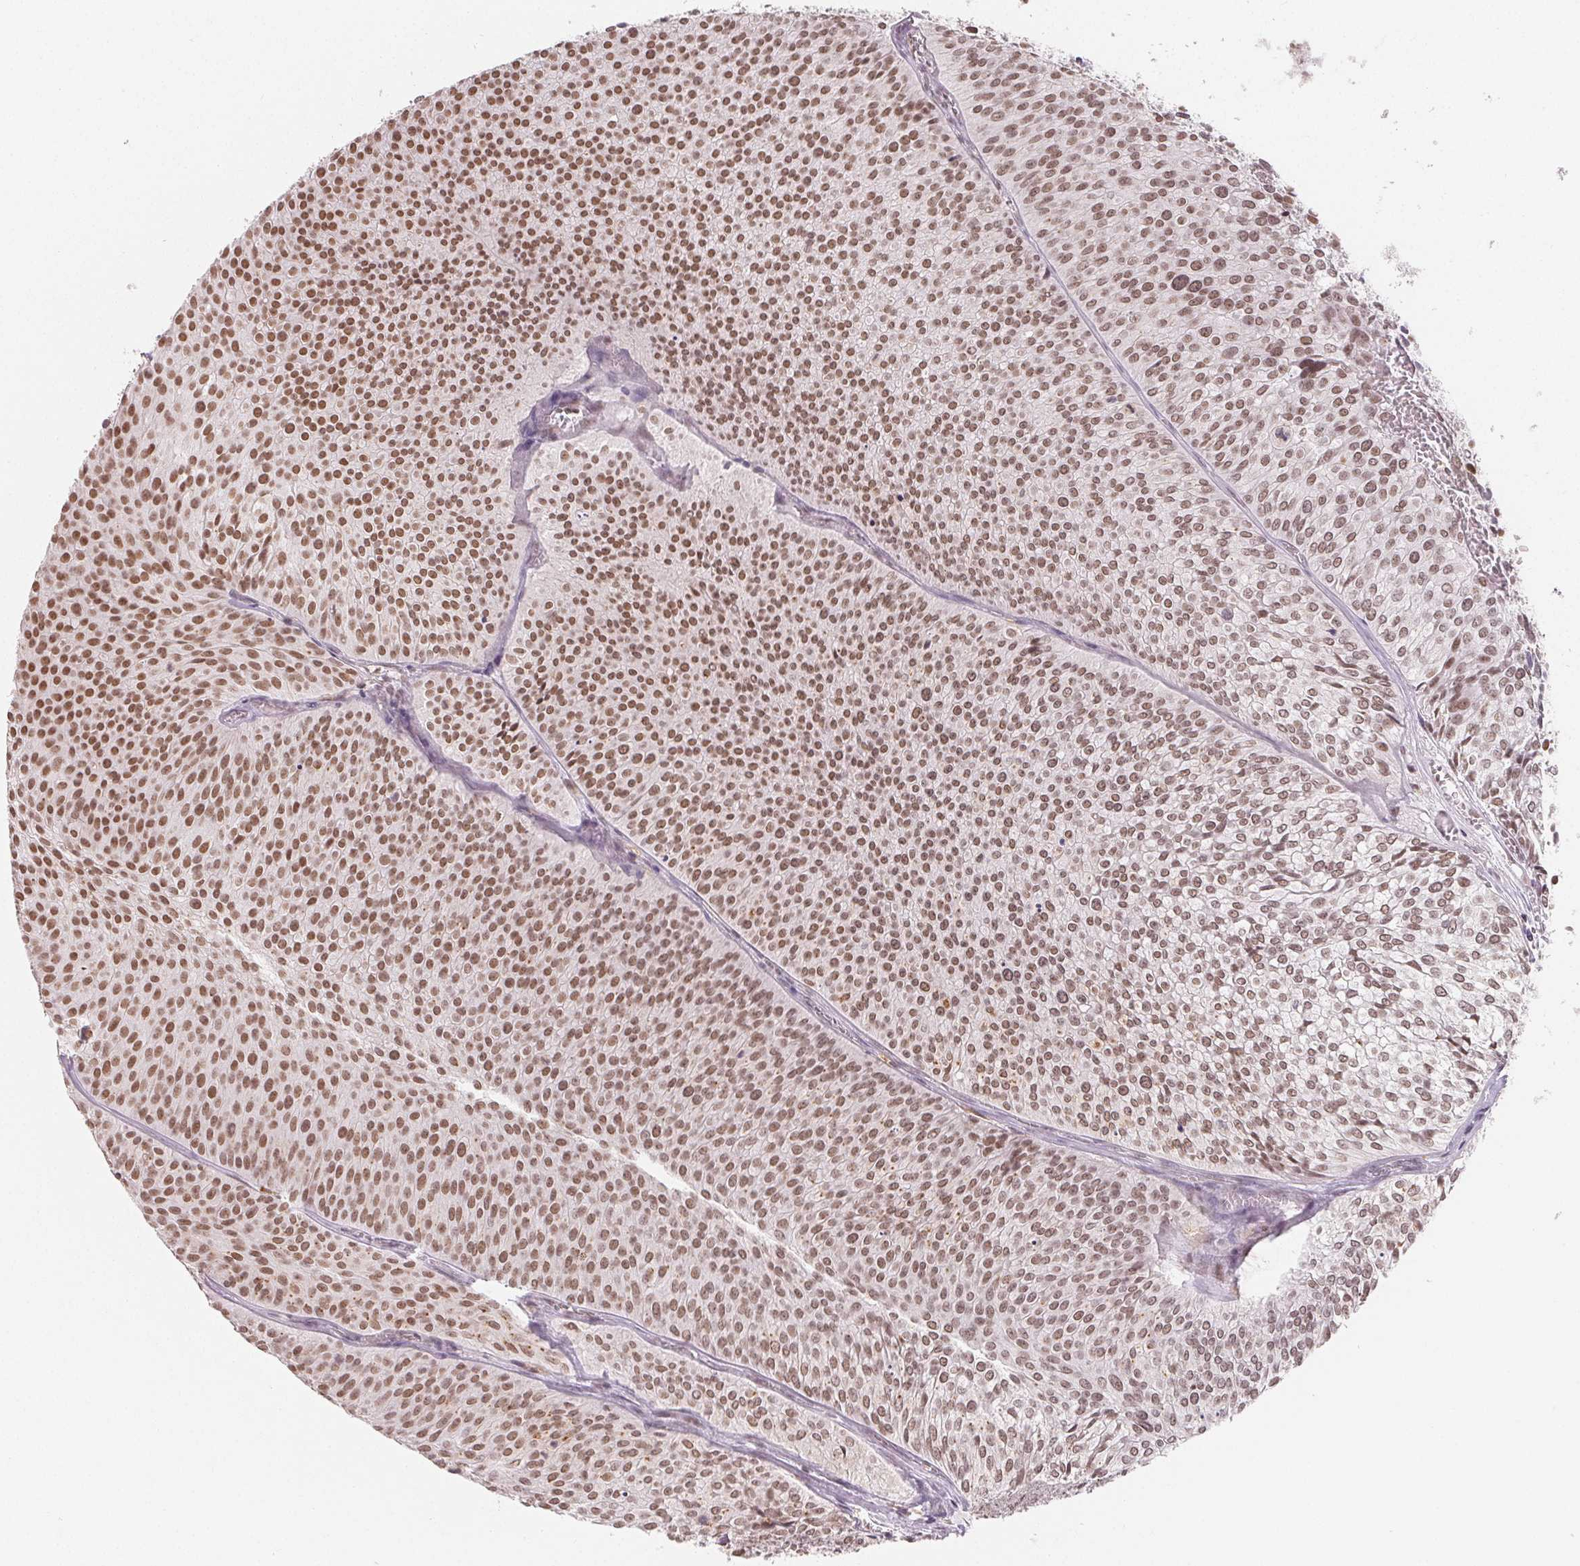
{"staining": {"intensity": "moderate", "quantity": ">75%", "location": "nuclear"}, "tissue": "urothelial cancer", "cell_type": "Tumor cells", "image_type": "cancer", "snomed": [{"axis": "morphology", "description": "Urothelial carcinoma, Low grade"}, {"axis": "topography", "description": "Urinary bladder"}], "caption": "There is medium levels of moderate nuclear staining in tumor cells of urothelial cancer, as demonstrated by immunohistochemical staining (brown color).", "gene": "NXF3", "patient": {"sex": "male", "age": 91}}